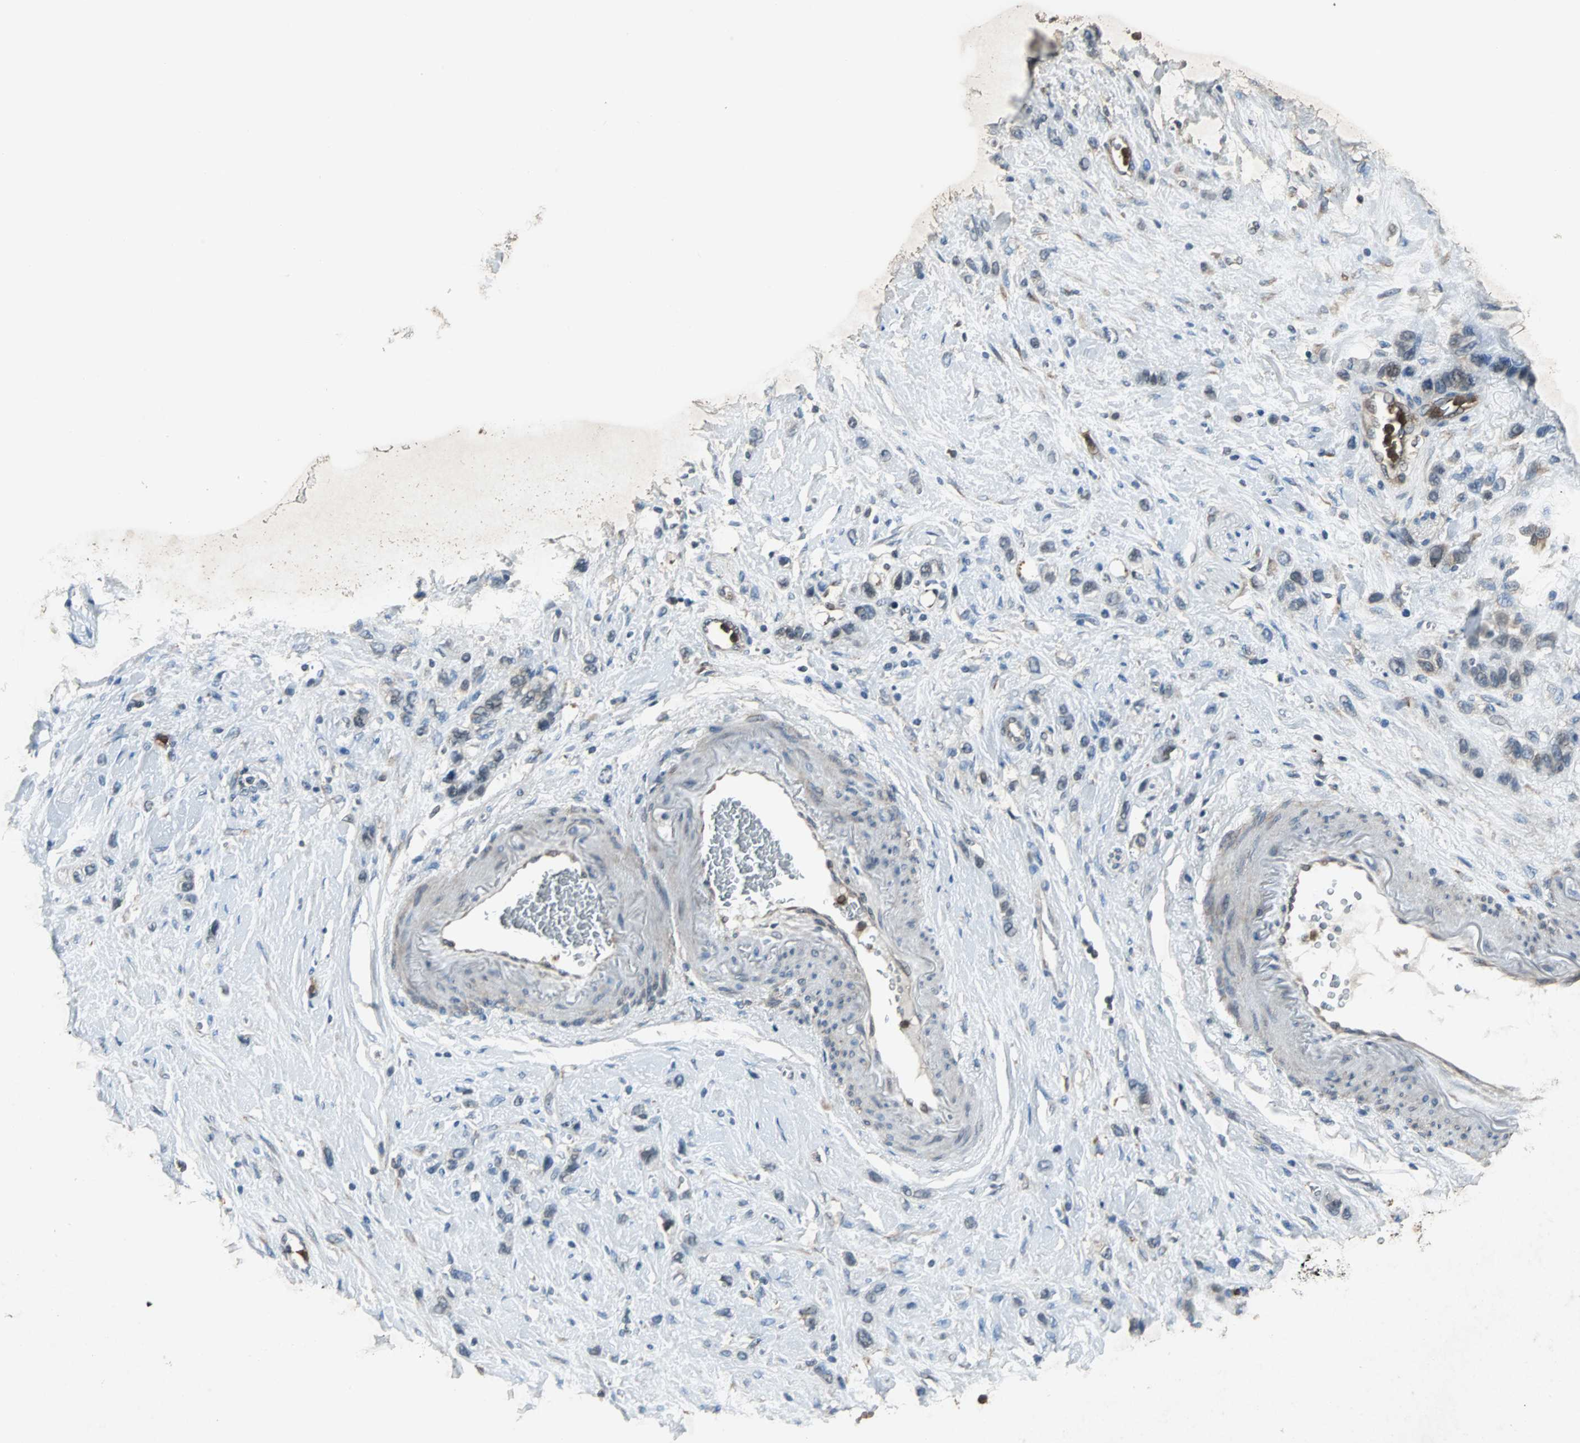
{"staining": {"intensity": "weak", "quantity": "<25%", "location": "cytoplasmic/membranous"}, "tissue": "stomach cancer", "cell_type": "Tumor cells", "image_type": "cancer", "snomed": [{"axis": "morphology", "description": "Normal tissue, NOS"}, {"axis": "morphology", "description": "Adenocarcinoma, NOS"}, {"axis": "morphology", "description": "Adenocarcinoma, High grade"}, {"axis": "topography", "description": "Stomach, upper"}, {"axis": "topography", "description": "Stomach"}], "caption": "Photomicrograph shows no significant protein staining in tumor cells of stomach cancer (adenocarcinoma).", "gene": "SOS1", "patient": {"sex": "female", "age": 65}}